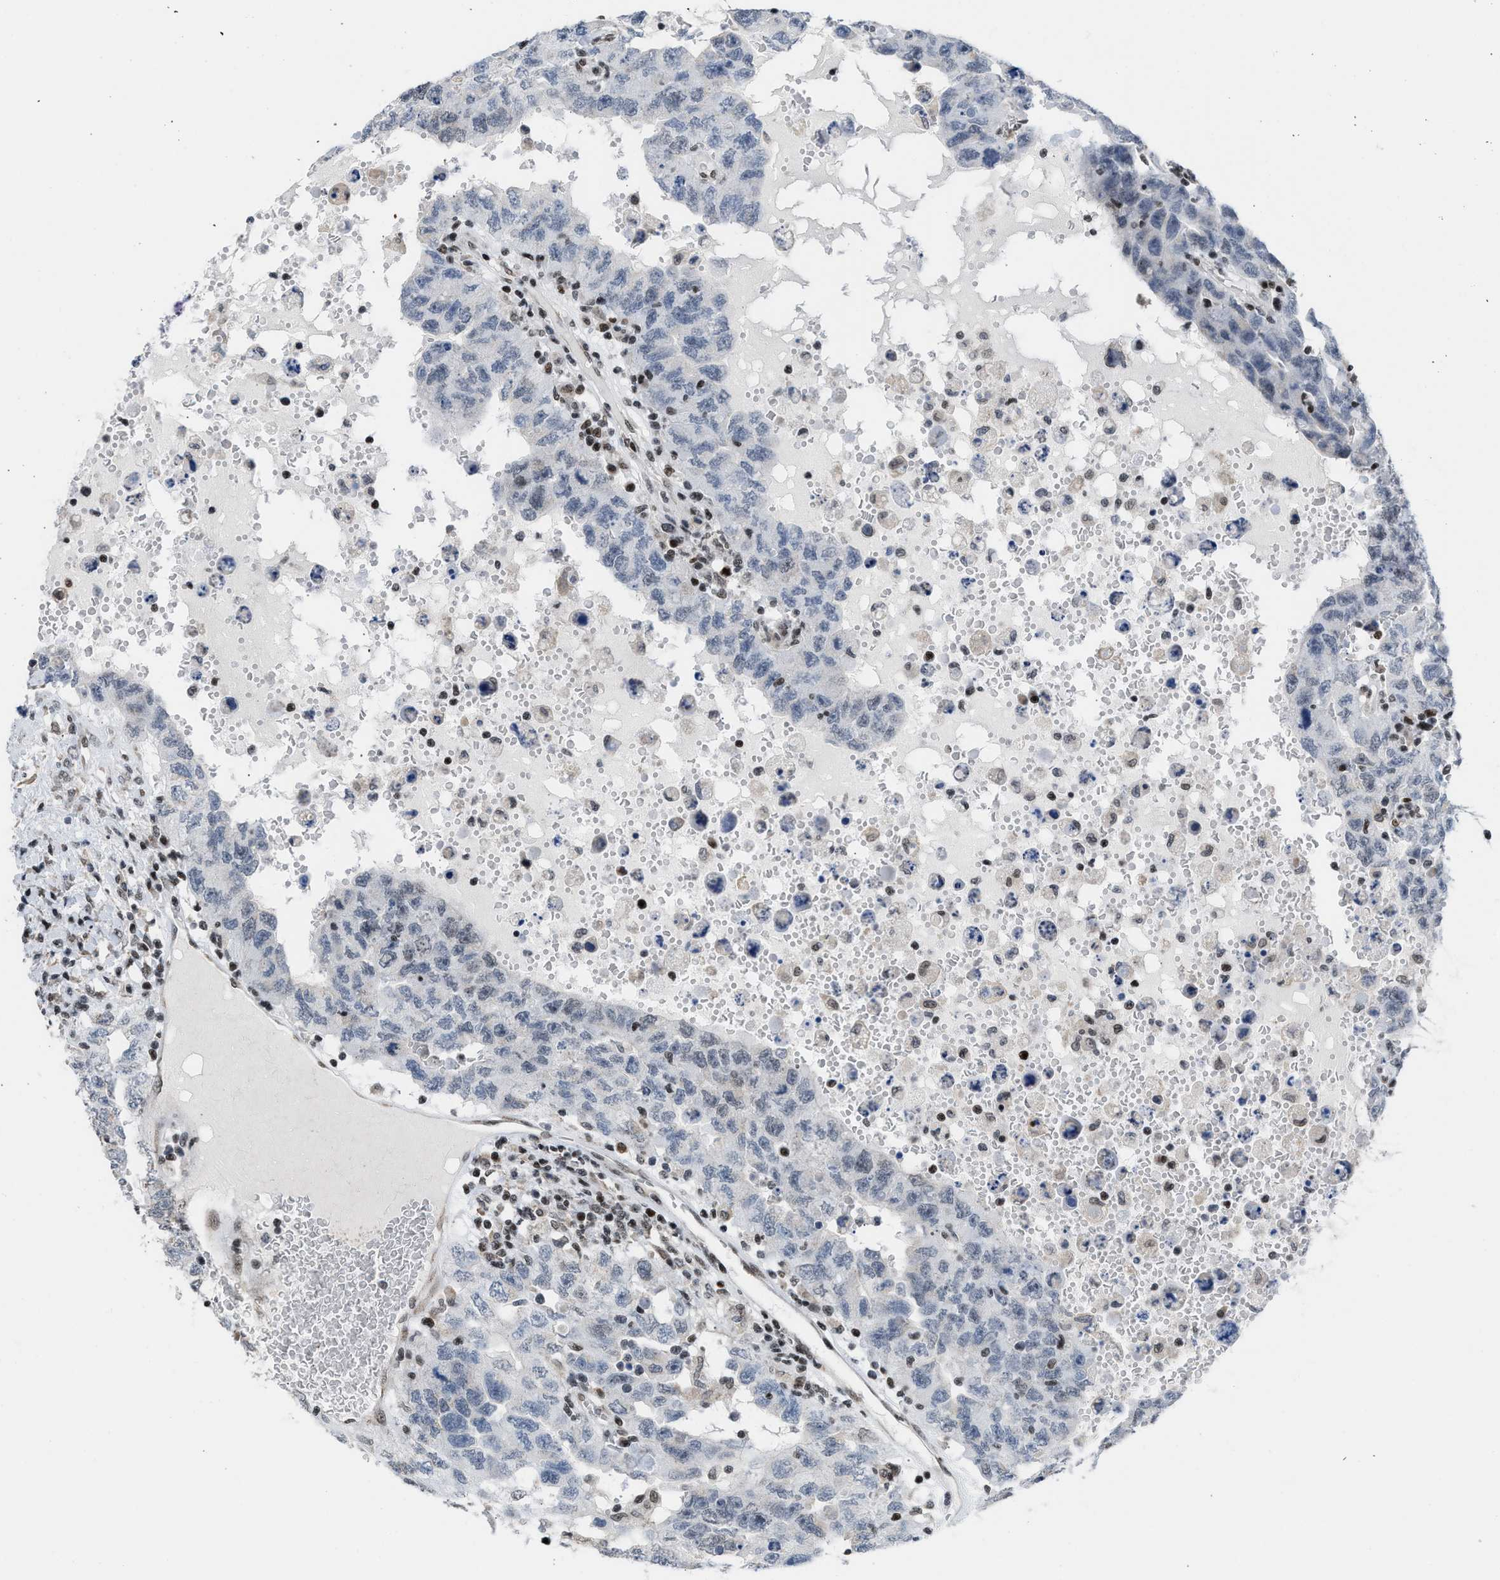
{"staining": {"intensity": "negative", "quantity": "none", "location": "none"}, "tissue": "testis cancer", "cell_type": "Tumor cells", "image_type": "cancer", "snomed": [{"axis": "morphology", "description": "Carcinoma, Embryonal, NOS"}, {"axis": "topography", "description": "Testis"}], "caption": "Immunohistochemical staining of human testis cancer demonstrates no significant expression in tumor cells.", "gene": "TERF2IP", "patient": {"sex": "male", "age": 26}}